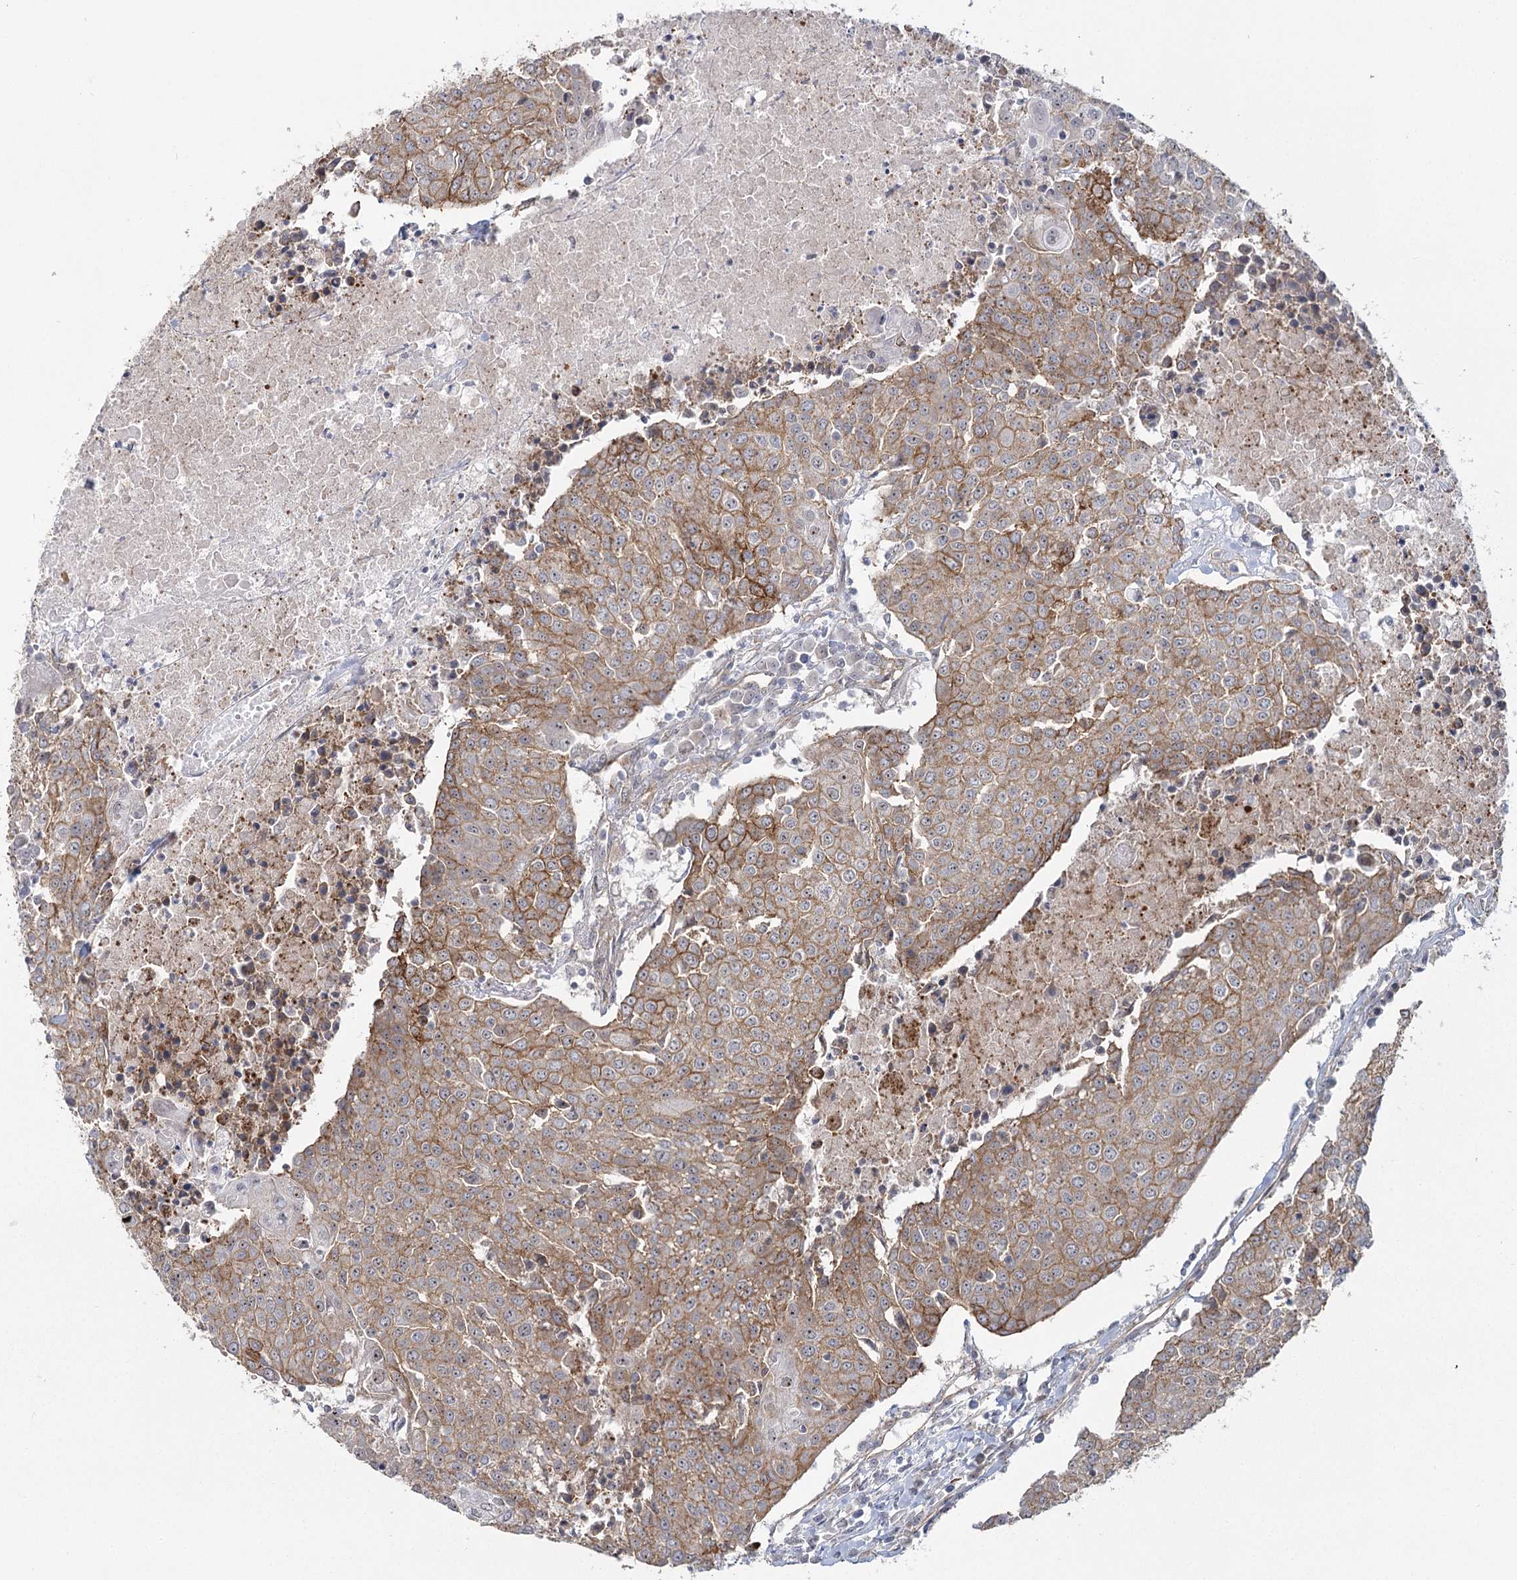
{"staining": {"intensity": "moderate", "quantity": ">75%", "location": "cytoplasmic/membranous"}, "tissue": "urothelial cancer", "cell_type": "Tumor cells", "image_type": "cancer", "snomed": [{"axis": "morphology", "description": "Urothelial carcinoma, High grade"}, {"axis": "topography", "description": "Urinary bladder"}], "caption": "Immunohistochemistry (IHC) staining of urothelial cancer, which displays medium levels of moderate cytoplasmic/membranous staining in about >75% of tumor cells indicating moderate cytoplasmic/membranous protein expression. The staining was performed using DAB (3,3'-diaminobenzidine) (brown) for protein detection and nuclei were counterstained in hematoxylin (blue).", "gene": "RPP14", "patient": {"sex": "female", "age": 85}}